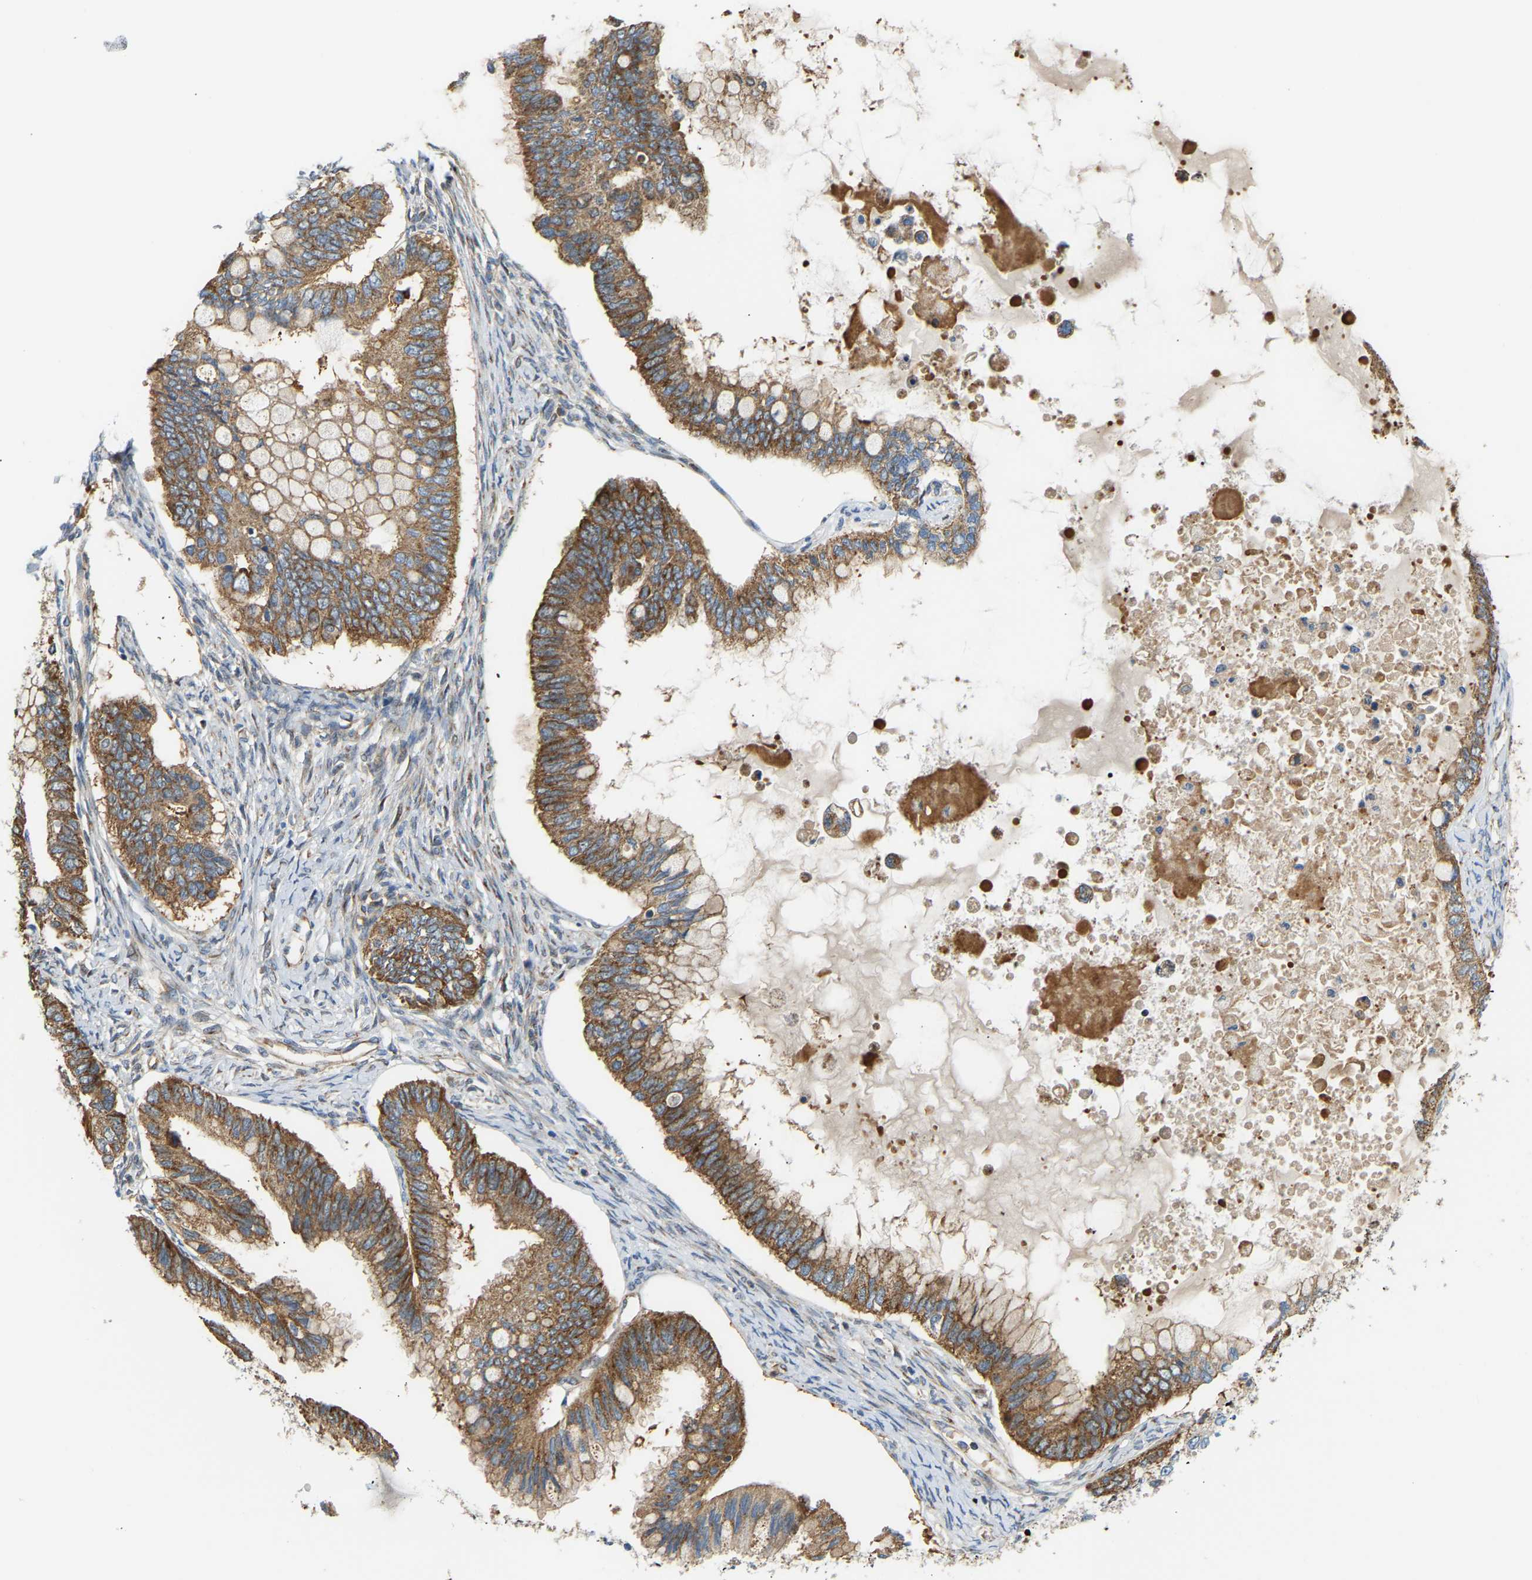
{"staining": {"intensity": "moderate", "quantity": ">75%", "location": "cytoplasmic/membranous"}, "tissue": "ovarian cancer", "cell_type": "Tumor cells", "image_type": "cancer", "snomed": [{"axis": "morphology", "description": "Cystadenocarcinoma, mucinous, NOS"}, {"axis": "topography", "description": "Ovary"}], "caption": "This photomicrograph reveals immunohistochemistry staining of human ovarian cancer, with medium moderate cytoplasmic/membranous positivity in about >75% of tumor cells.", "gene": "YIPF2", "patient": {"sex": "female", "age": 80}}